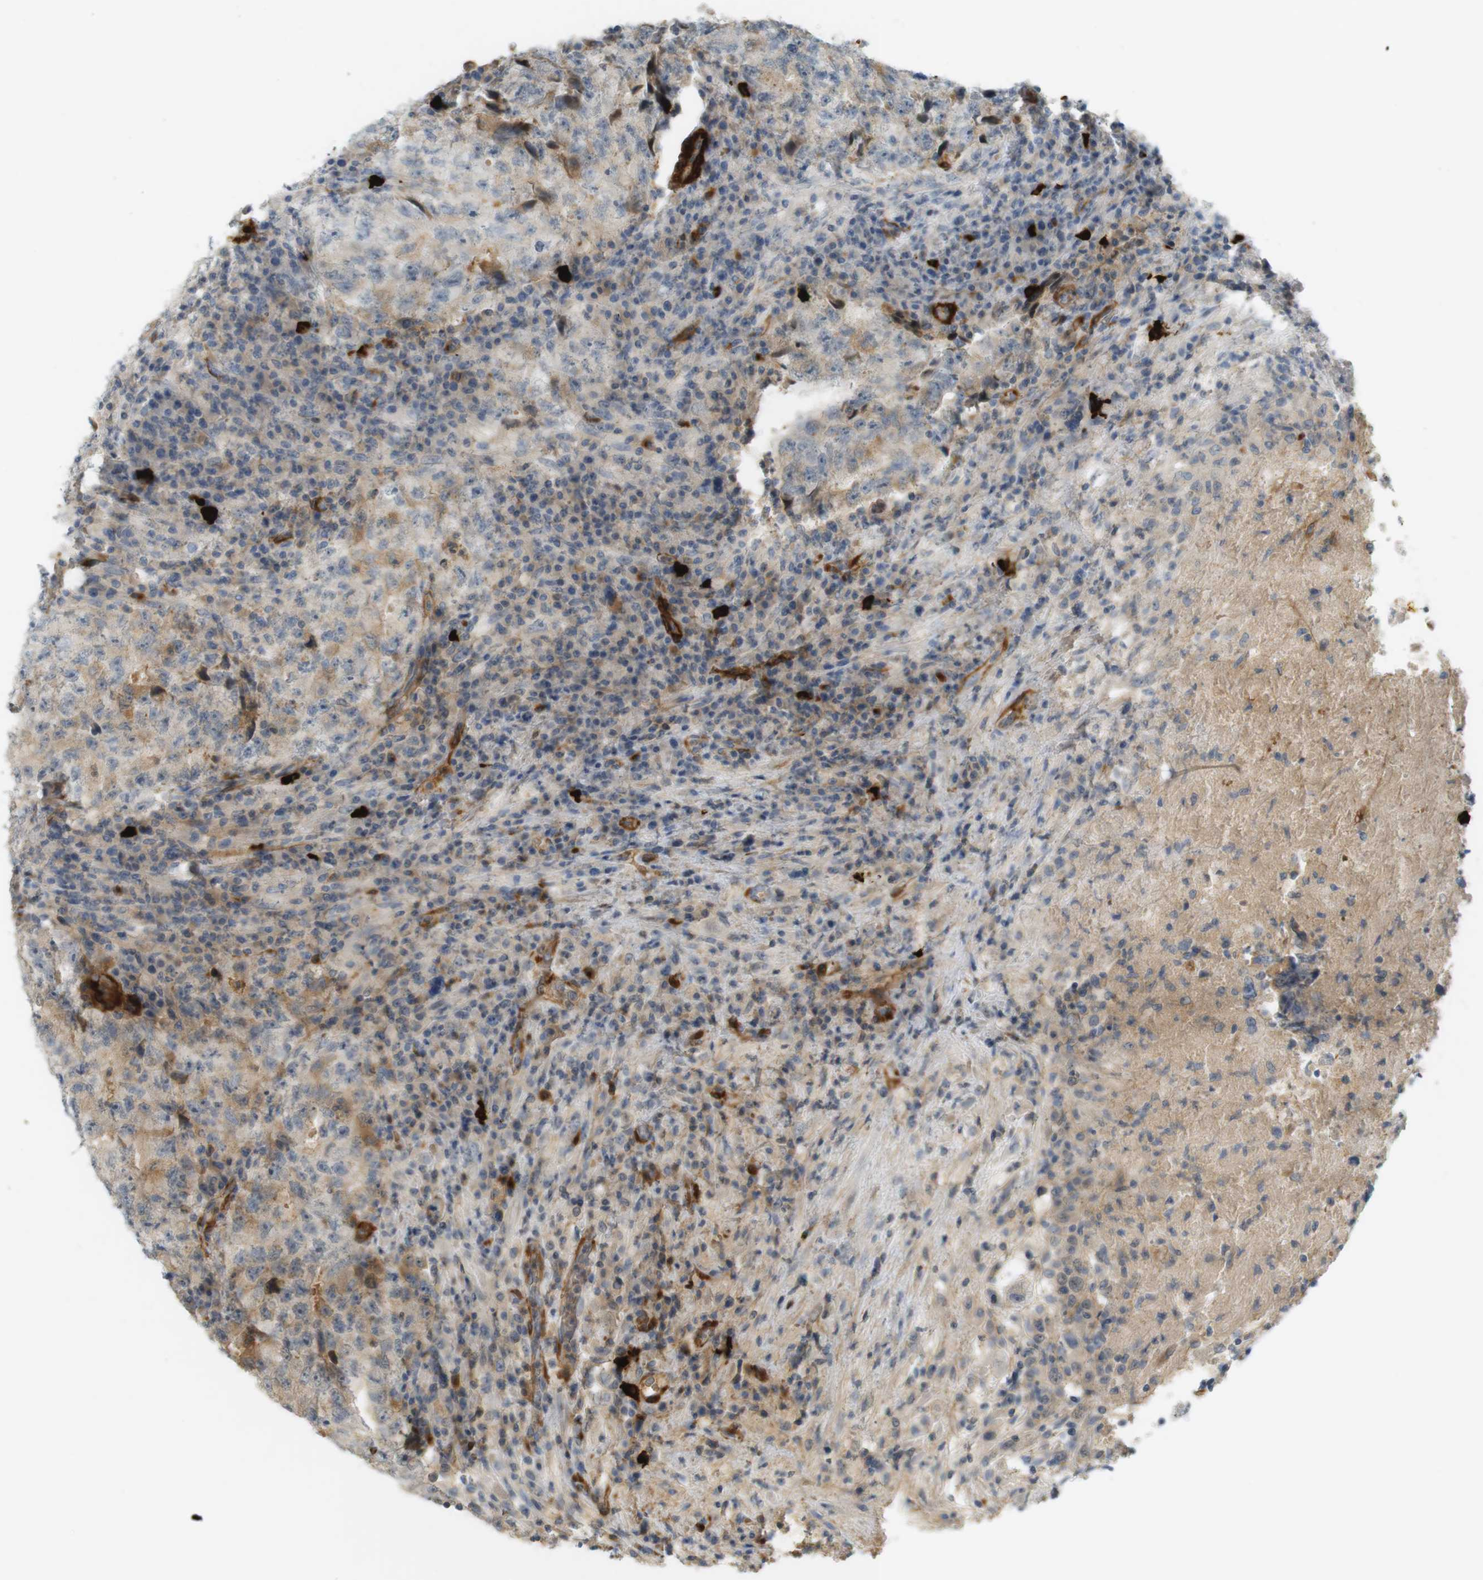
{"staining": {"intensity": "weak", "quantity": "25%-75%", "location": "cytoplasmic/membranous"}, "tissue": "testis cancer", "cell_type": "Tumor cells", "image_type": "cancer", "snomed": [{"axis": "morphology", "description": "Necrosis, NOS"}, {"axis": "morphology", "description": "Carcinoma, Embryonal, NOS"}, {"axis": "topography", "description": "Testis"}], "caption": "Testis cancer (embryonal carcinoma) tissue demonstrates weak cytoplasmic/membranous positivity in approximately 25%-75% of tumor cells, visualized by immunohistochemistry. The protein is shown in brown color, while the nuclei are stained blue.", "gene": "PDE3A", "patient": {"sex": "male", "age": 19}}